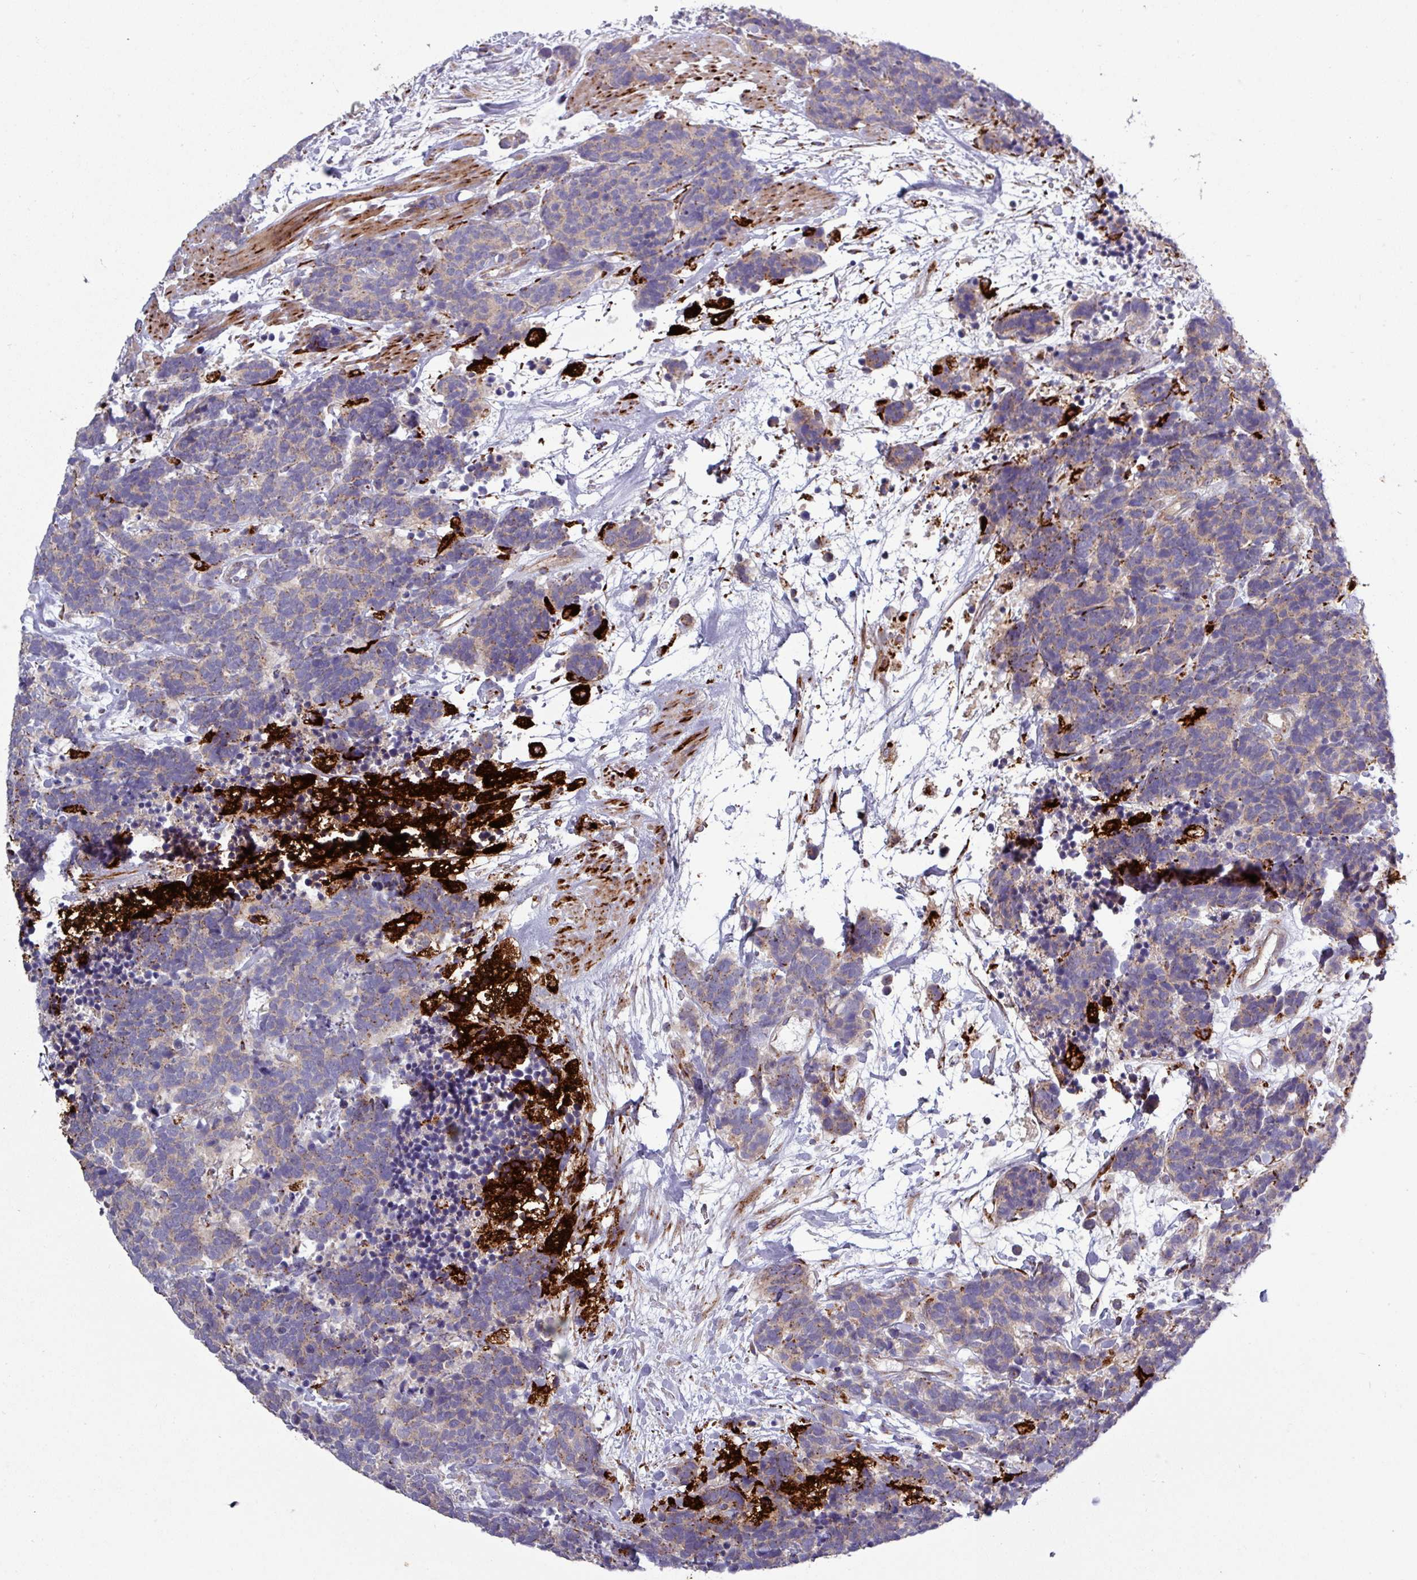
{"staining": {"intensity": "weak", "quantity": "<25%", "location": "cytoplasmic/membranous"}, "tissue": "carcinoid", "cell_type": "Tumor cells", "image_type": "cancer", "snomed": [{"axis": "morphology", "description": "Carcinoma, NOS"}, {"axis": "morphology", "description": "Carcinoid, malignant, NOS"}, {"axis": "topography", "description": "Prostate"}], "caption": "Micrograph shows no protein positivity in tumor cells of carcinoid tissue. (DAB immunohistochemistry (IHC) visualized using brightfield microscopy, high magnification).", "gene": "PLIN2", "patient": {"sex": "male", "age": 57}}